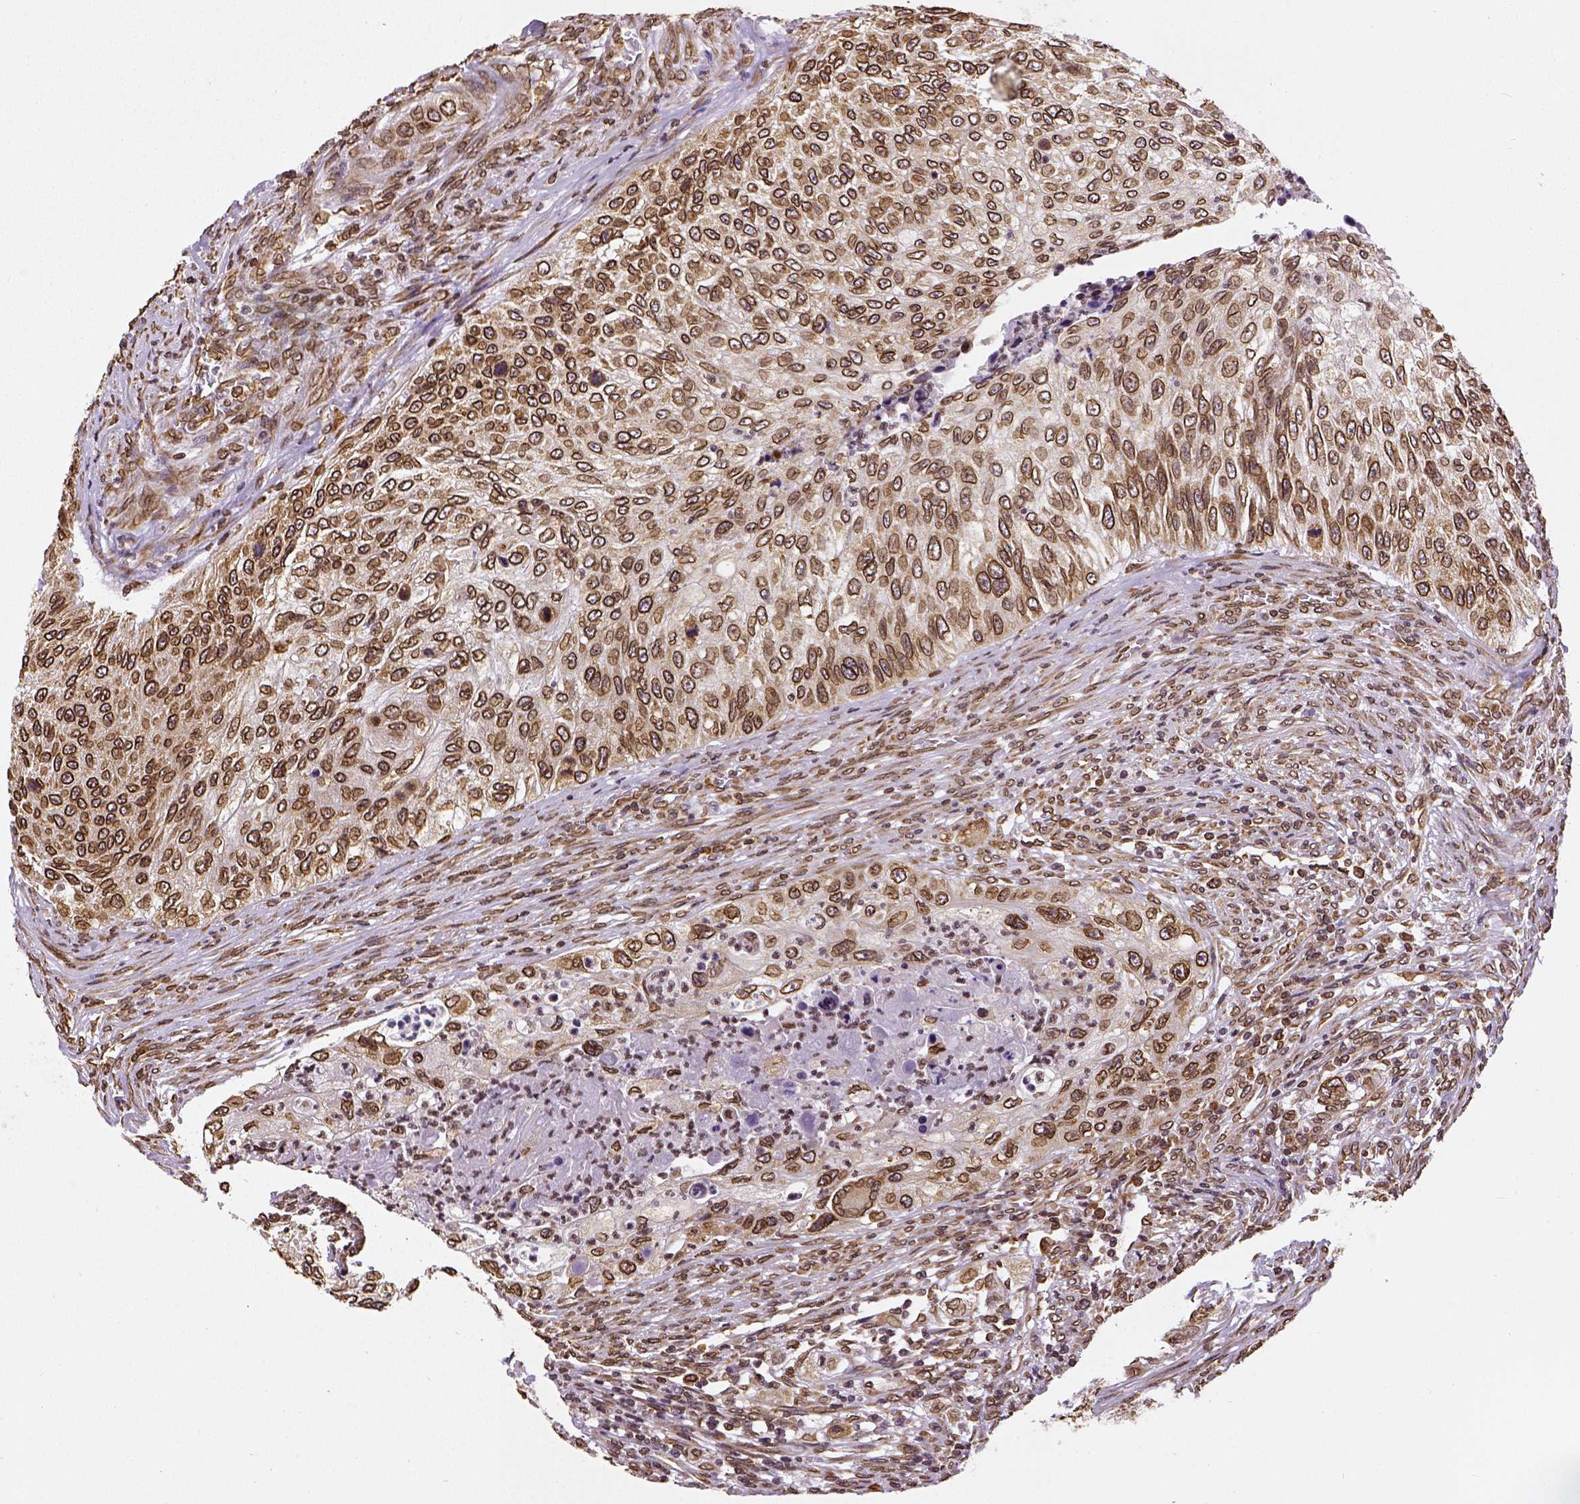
{"staining": {"intensity": "strong", "quantity": ">75%", "location": "cytoplasmic/membranous,nuclear"}, "tissue": "urothelial cancer", "cell_type": "Tumor cells", "image_type": "cancer", "snomed": [{"axis": "morphology", "description": "Urothelial carcinoma, High grade"}, {"axis": "topography", "description": "Urinary bladder"}], "caption": "Tumor cells demonstrate high levels of strong cytoplasmic/membranous and nuclear positivity in approximately >75% of cells in urothelial cancer.", "gene": "MTDH", "patient": {"sex": "female", "age": 60}}